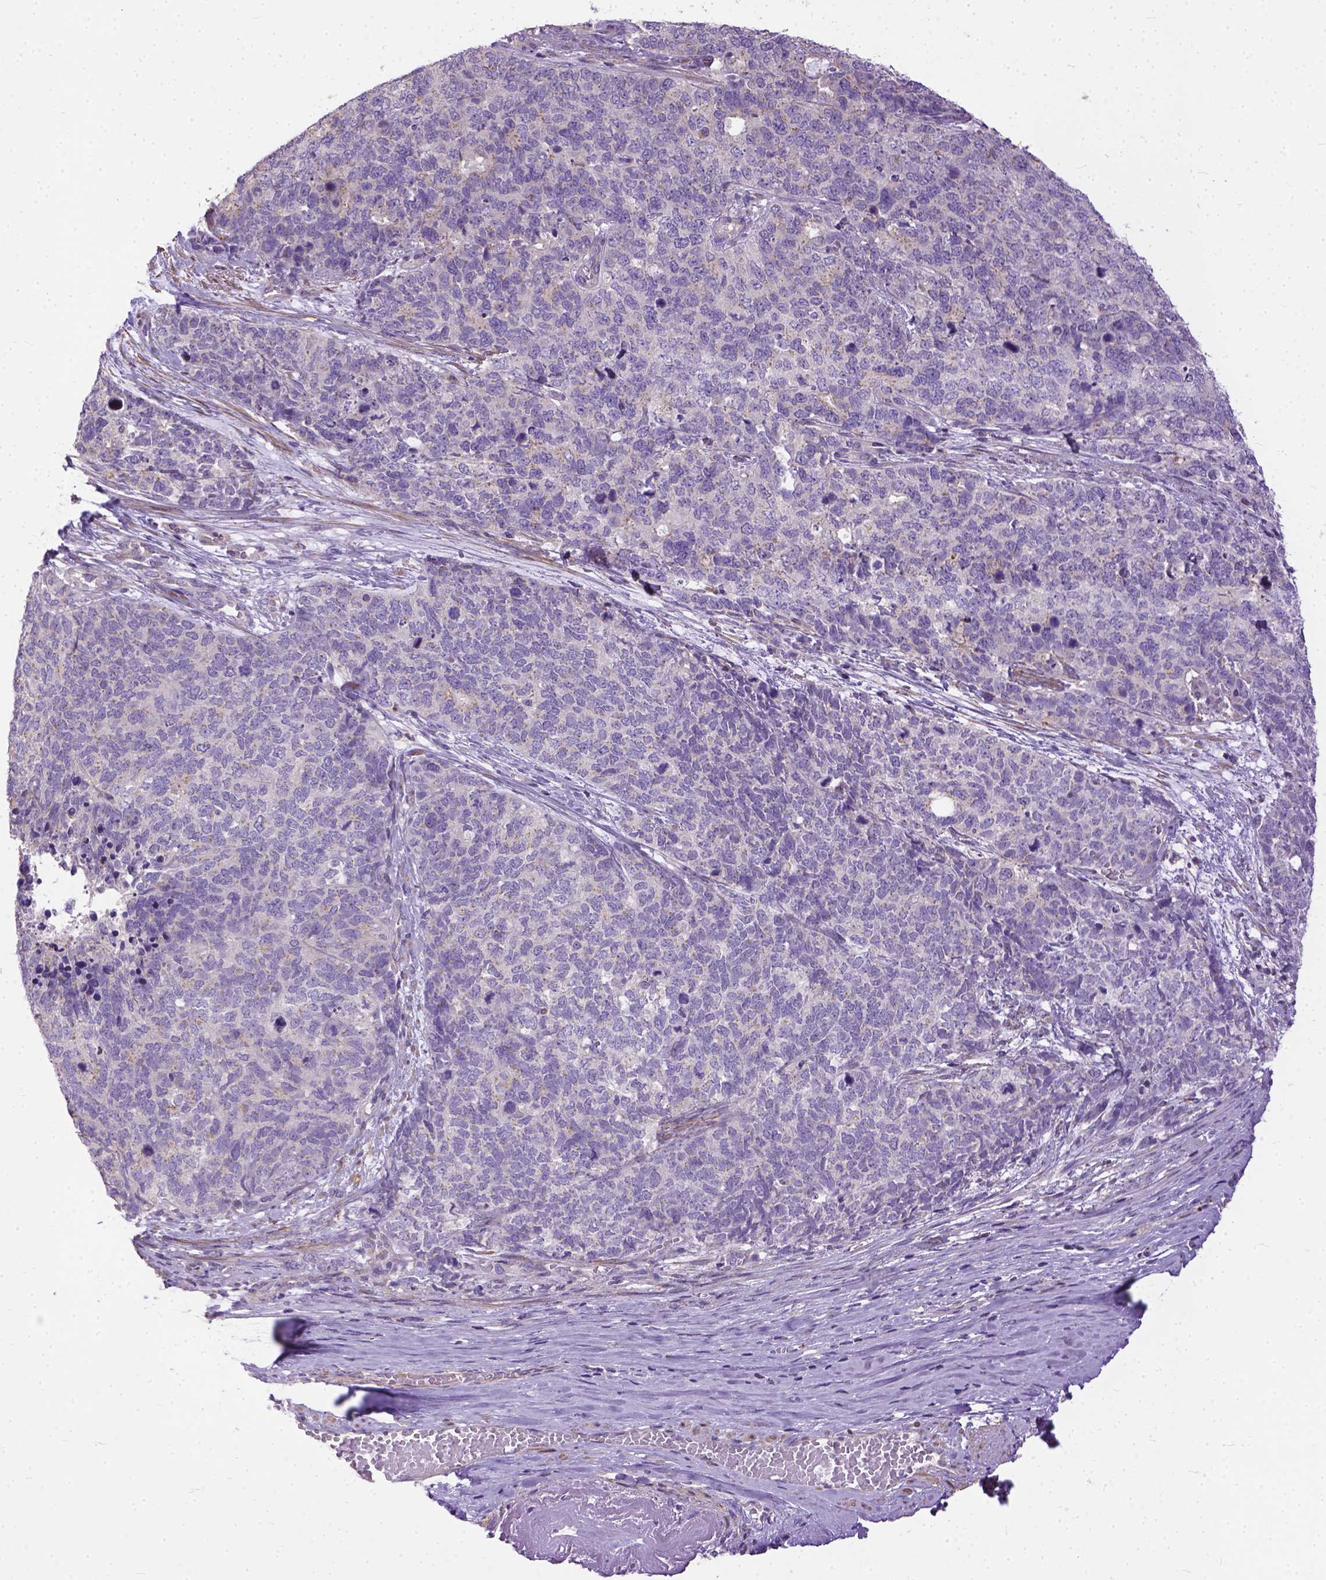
{"staining": {"intensity": "negative", "quantity": "none", "location": "none"}, "tissue": "cervical cancer", "cell_type": "Tumor cells", "image_type": "cancer", "snomed": [{"axis": "morphology", "description": "Squamous cell carcinoma, NOS"}, {"axis": "topography", "description": "Cervix"}], "caption": "Tumor cells show no significant staining in squamous cell carcinoma (cervical).", "gene": "BANF2", "patient": {"sex": "female", "age": 63}}